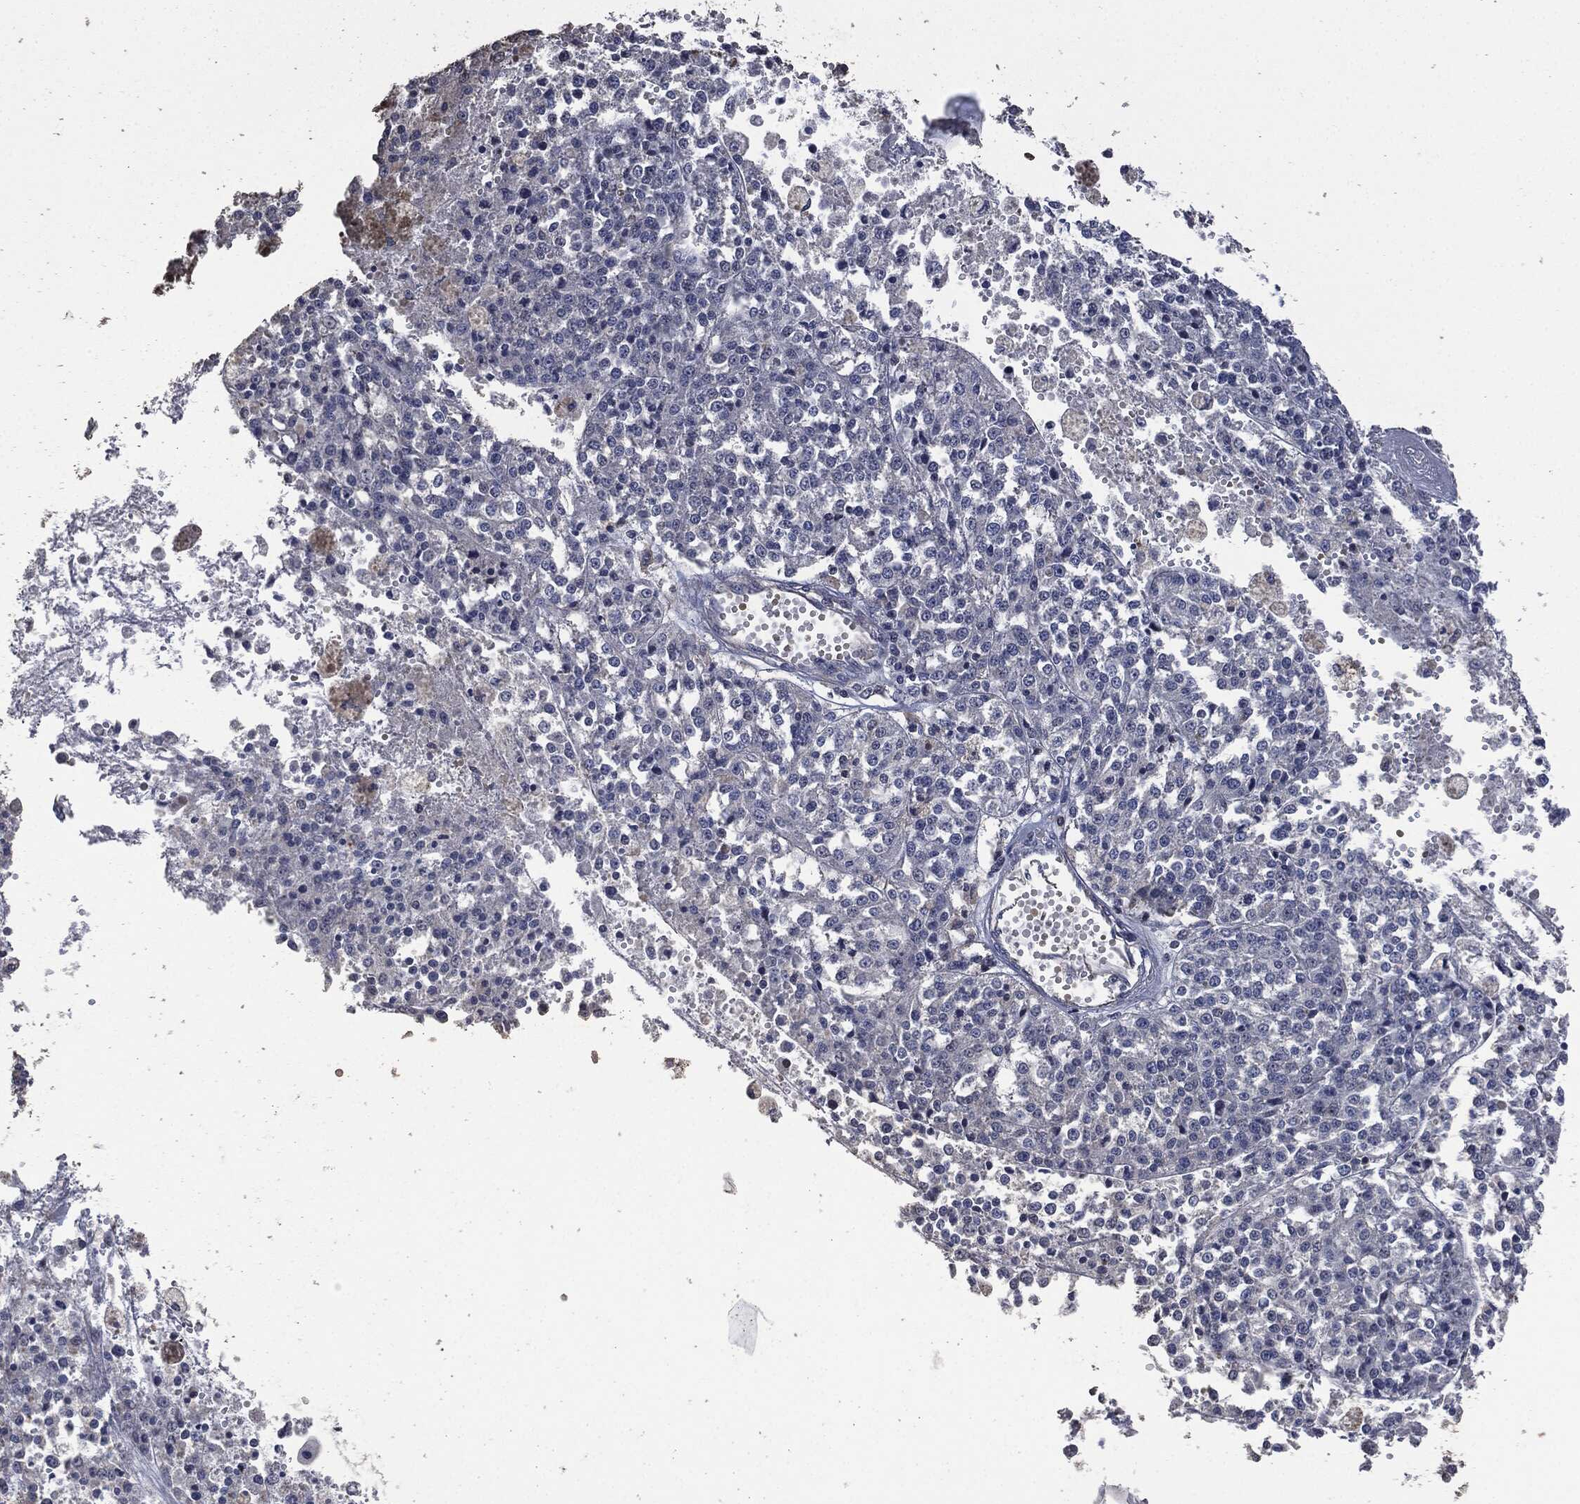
{"staining": {"intensity": "negative", "quantity": "none", "location": "none"}, "tissue": "melanoma", "cell_type": "Tumor cells", "image_type": "cancer", "snomed": [{"axis": "morphology", "description": "Malignant melanoma, Metastatic site"}, {"axis": "topography", "description": "Lymph node"}], "caption": "Melanoma was stained to show a protein in brown. There is no significant positivity in tumor cells. The staining was performed using DAB (3,3'-diaminobenzidine) to visualize the protein expression in brown, while the nuclei were stained in blue with hematoxylin (Magnification: 20x).", "gene": "MSLN", "patient": {"sex": "female", "age": 64}}